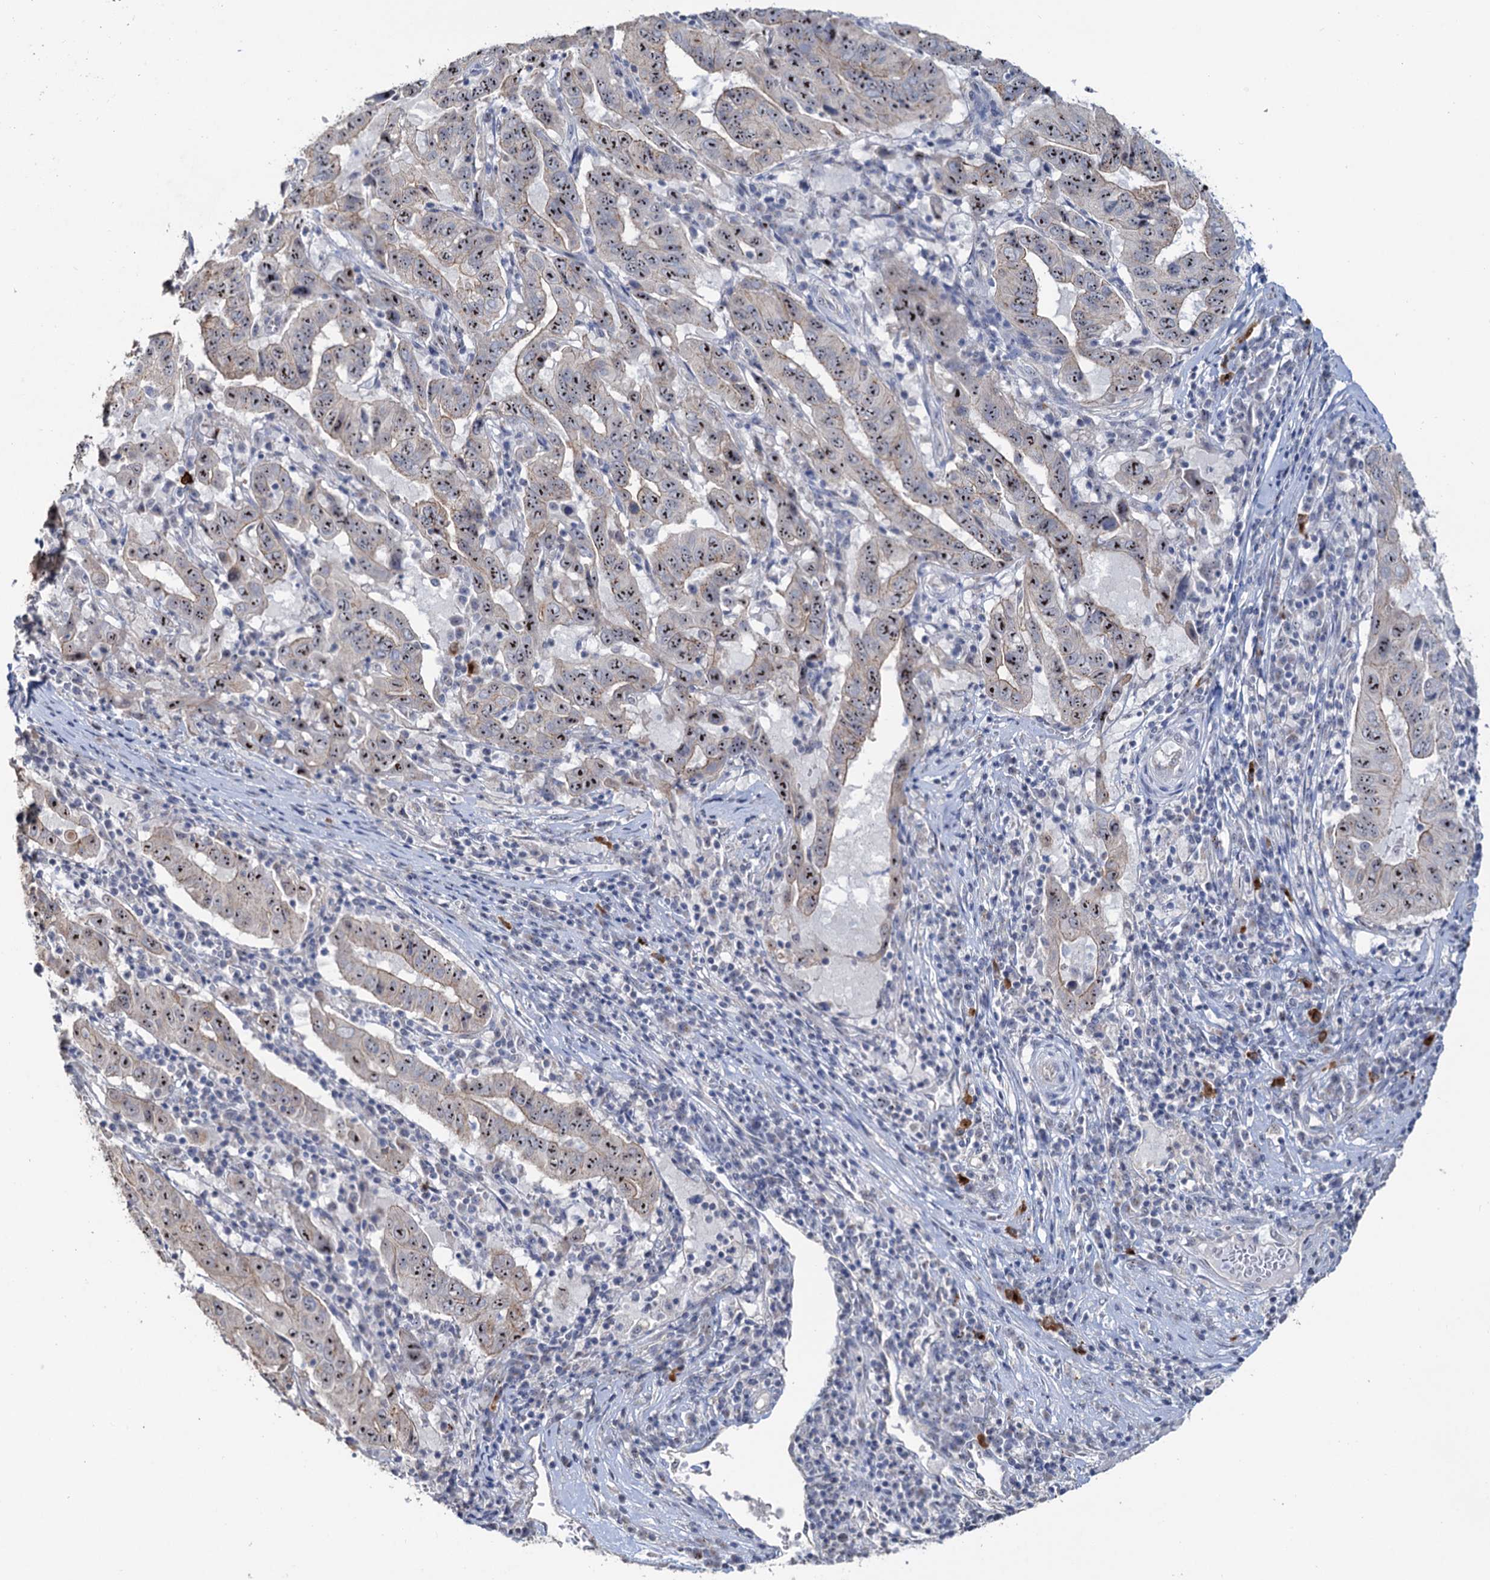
{"staining": {"intensity": "moderate", "quantity": ">75%", "location": "nuclear"}, "tissue": "pancreatic cancer", "cell_type": "Tumor cells", "image_type": "cancer", "snomed": [{"axis": "morphology", "description": "Adenocarcinoma, NOS"}, {"axis": "topography", "description": "Pancreas"}], "caption": "IHC staining of pancreatic cancer, which reveals medium levels of moderate nuclear staining in about >75% of tumor cells indicating moderate nuclear protein expression. The staining was performed using DAB (3,3'-diaminobenzidine) (brown) for protein detection and nuclei were counterstained in hematoxylin (blue).", "gene": "C2CD3", "patient": {"sex": "male", "age": 63}}